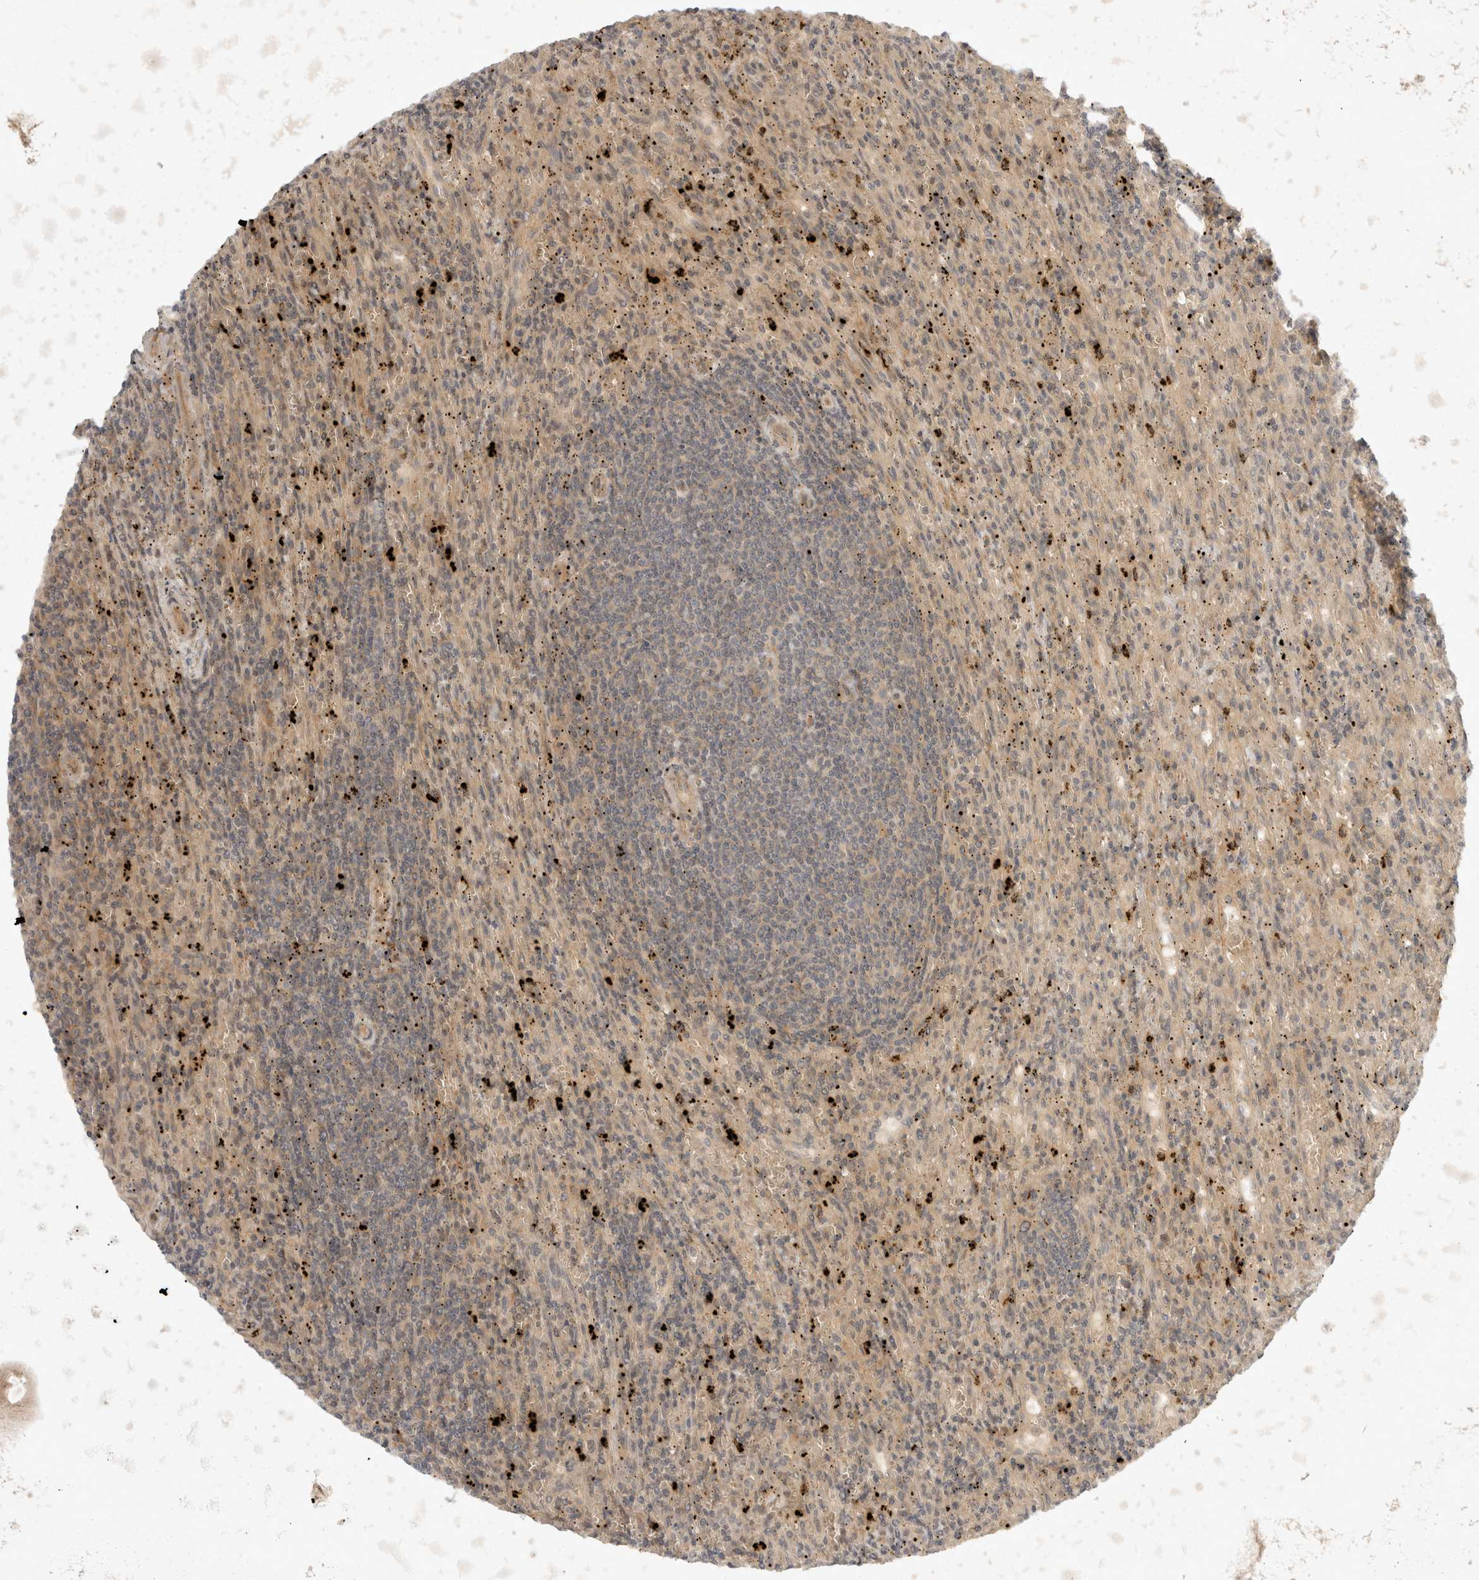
{"staining": {"intensity": "negative", "quantity": "none", "location": "none"}, "tissue": "lymphoma", "cell_type": "Tumor cells", "image_type": "cancer", "snomed": [{"axis": "morphology", "description": "Malignant lymphoma, non-Hodgkin's type, Low grade"}, {"axis": "topography", "description": "Spleen"}], "caption": "This is a image of immunohistochemistry staining of malignant lymphoma, non-Hodgkin's type (low-grade), which shows no staining in tumor cells.", "gene": "EIF4G3", "patient": {"sex": "male", "age": 76}}